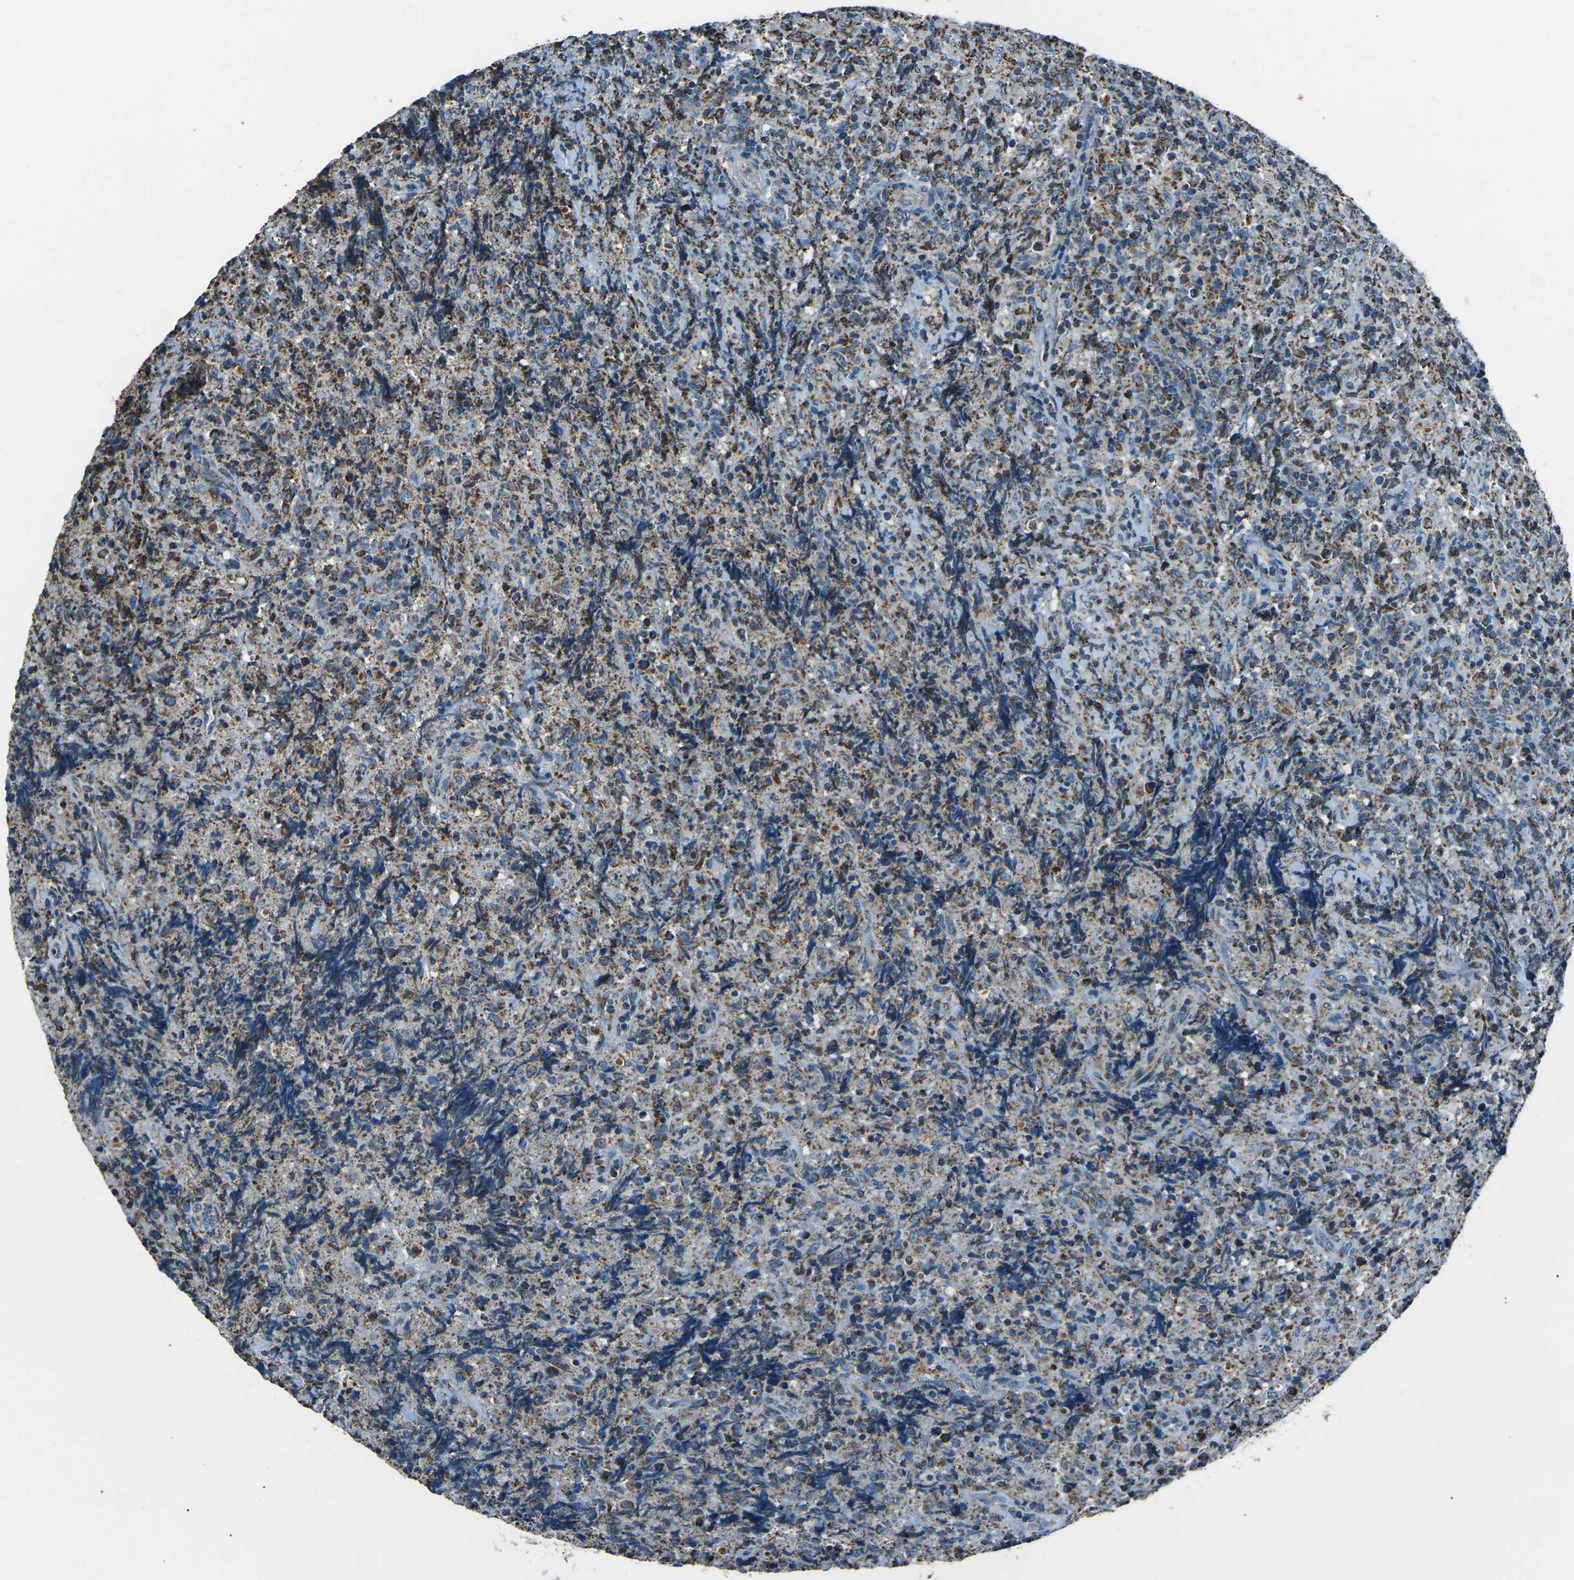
{"staining": {"intensity": "moderate", "quantity": ">75%", "location": "cytoplasmic/membranous"}, "tissue": "lymphoma", "cell_type": "Tumor cells", "image_type": "cancer", "snomed": [{"axis": "morphology", "description": "Malignant lymphoma, non-Hodgkin's type, High grade"}, {"axis": "topography", "description": "Tonsil"}], "caption": "The micrograph demonstrates immunohistochemical staining of lymphoma. There is moderate cytoplasmic/membranous staining is identified in about >75% of tumor cells.", "gene": "IRF3", "patient": {"sex": "female", "age": 36}}